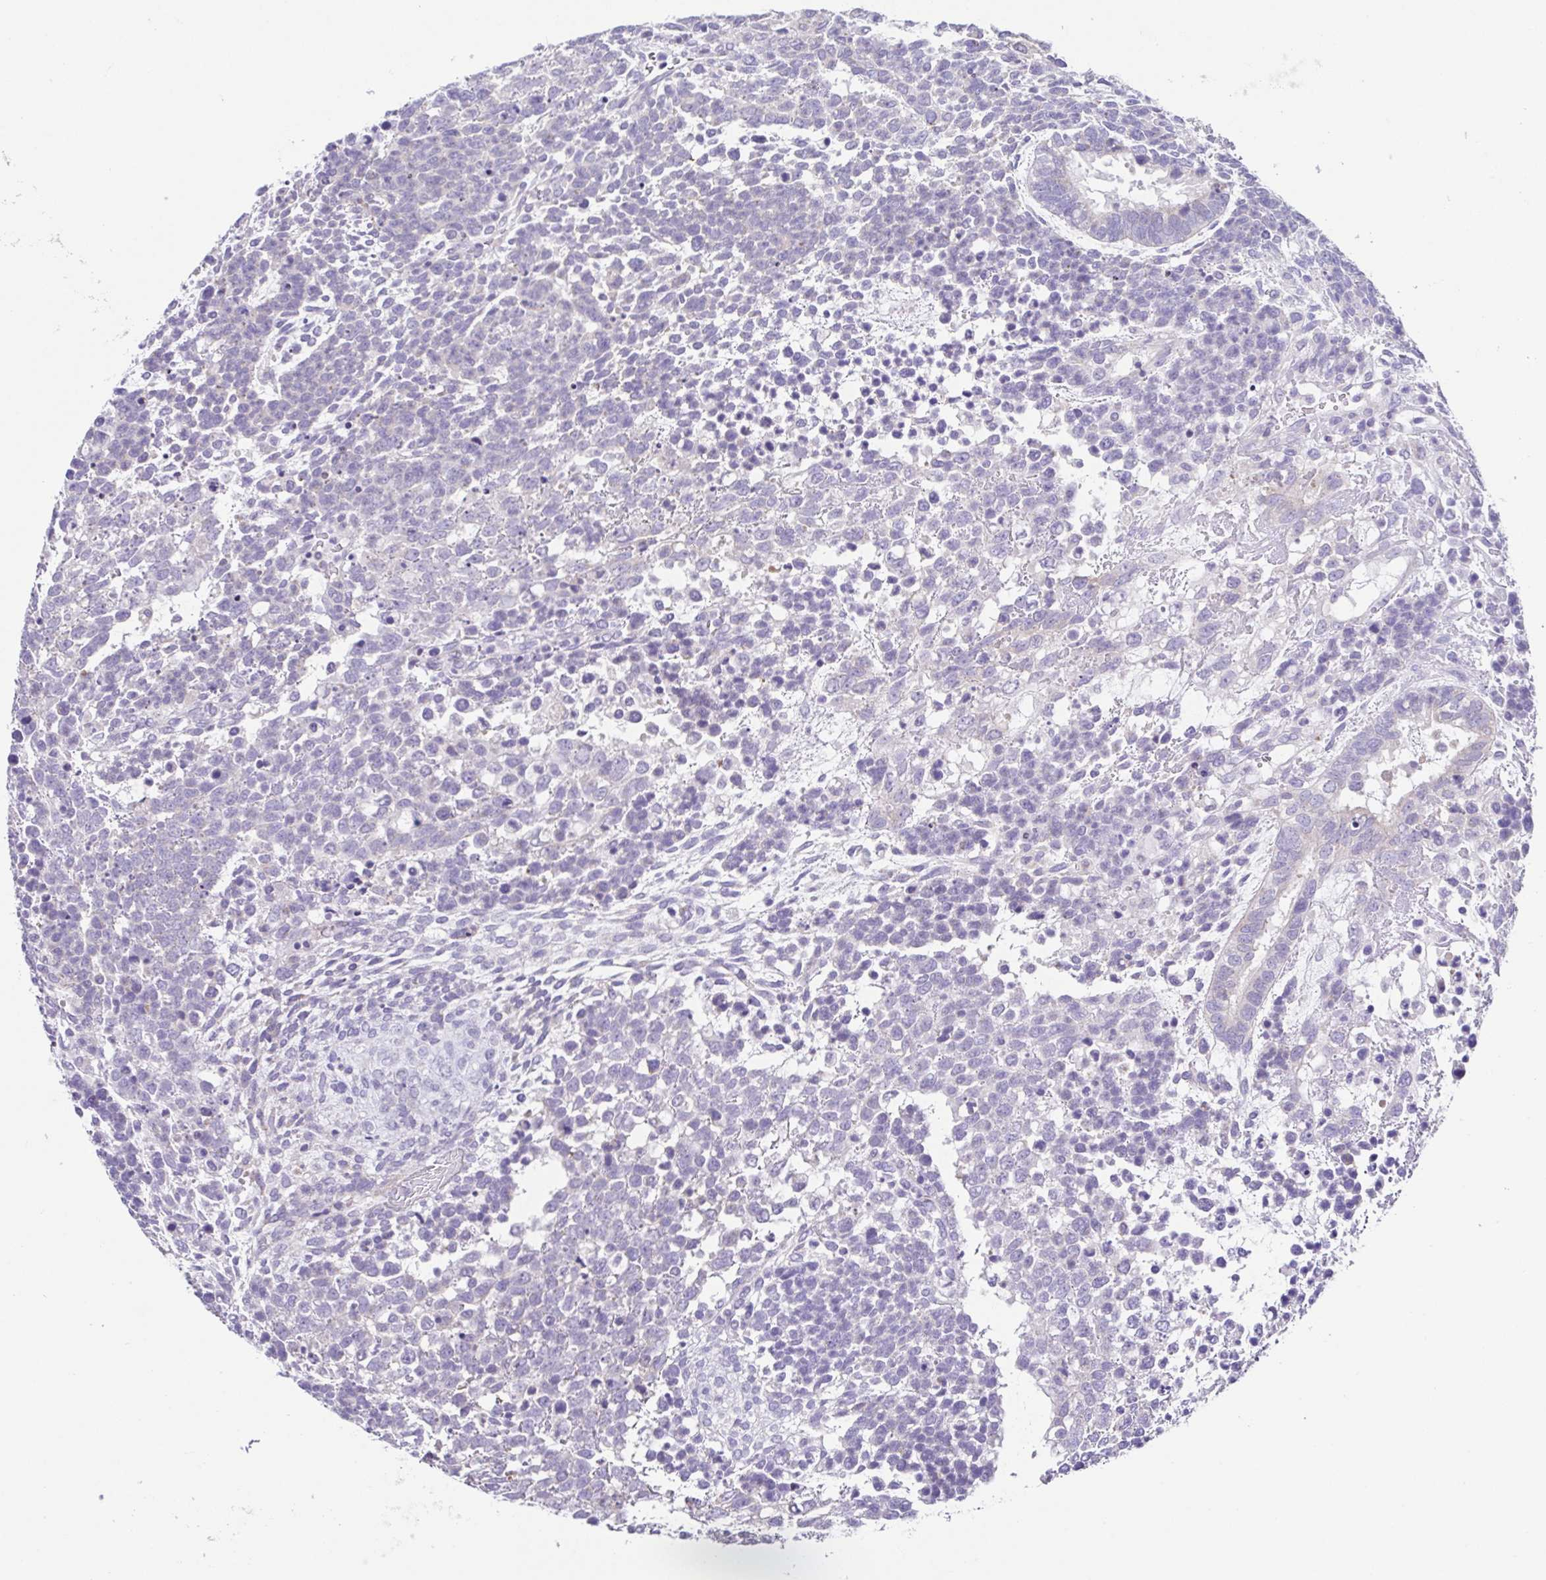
{"staining": {"intensity": "negative", "quantity": "none", "location": "none"}, "tissue": "testis cancer", "cell_type": "Tumor cells", "image_type": "cancer", "snomed": [{"axis": "morphology", "description": "Carcinoma, Embryonal, NOS"}, {"axis": "topography", "description": "Testis"}], "caption": "Immunohistochemistry (IHC) histopathology image of embryonal carcinoma (testis) stained for a protein (brown), which displays no staining in tumor cells. (Brightfield microscopy of DAB IHC at high magnification).", "gene": "RDH11", "patient": {"sex": "male", "age": 23}}